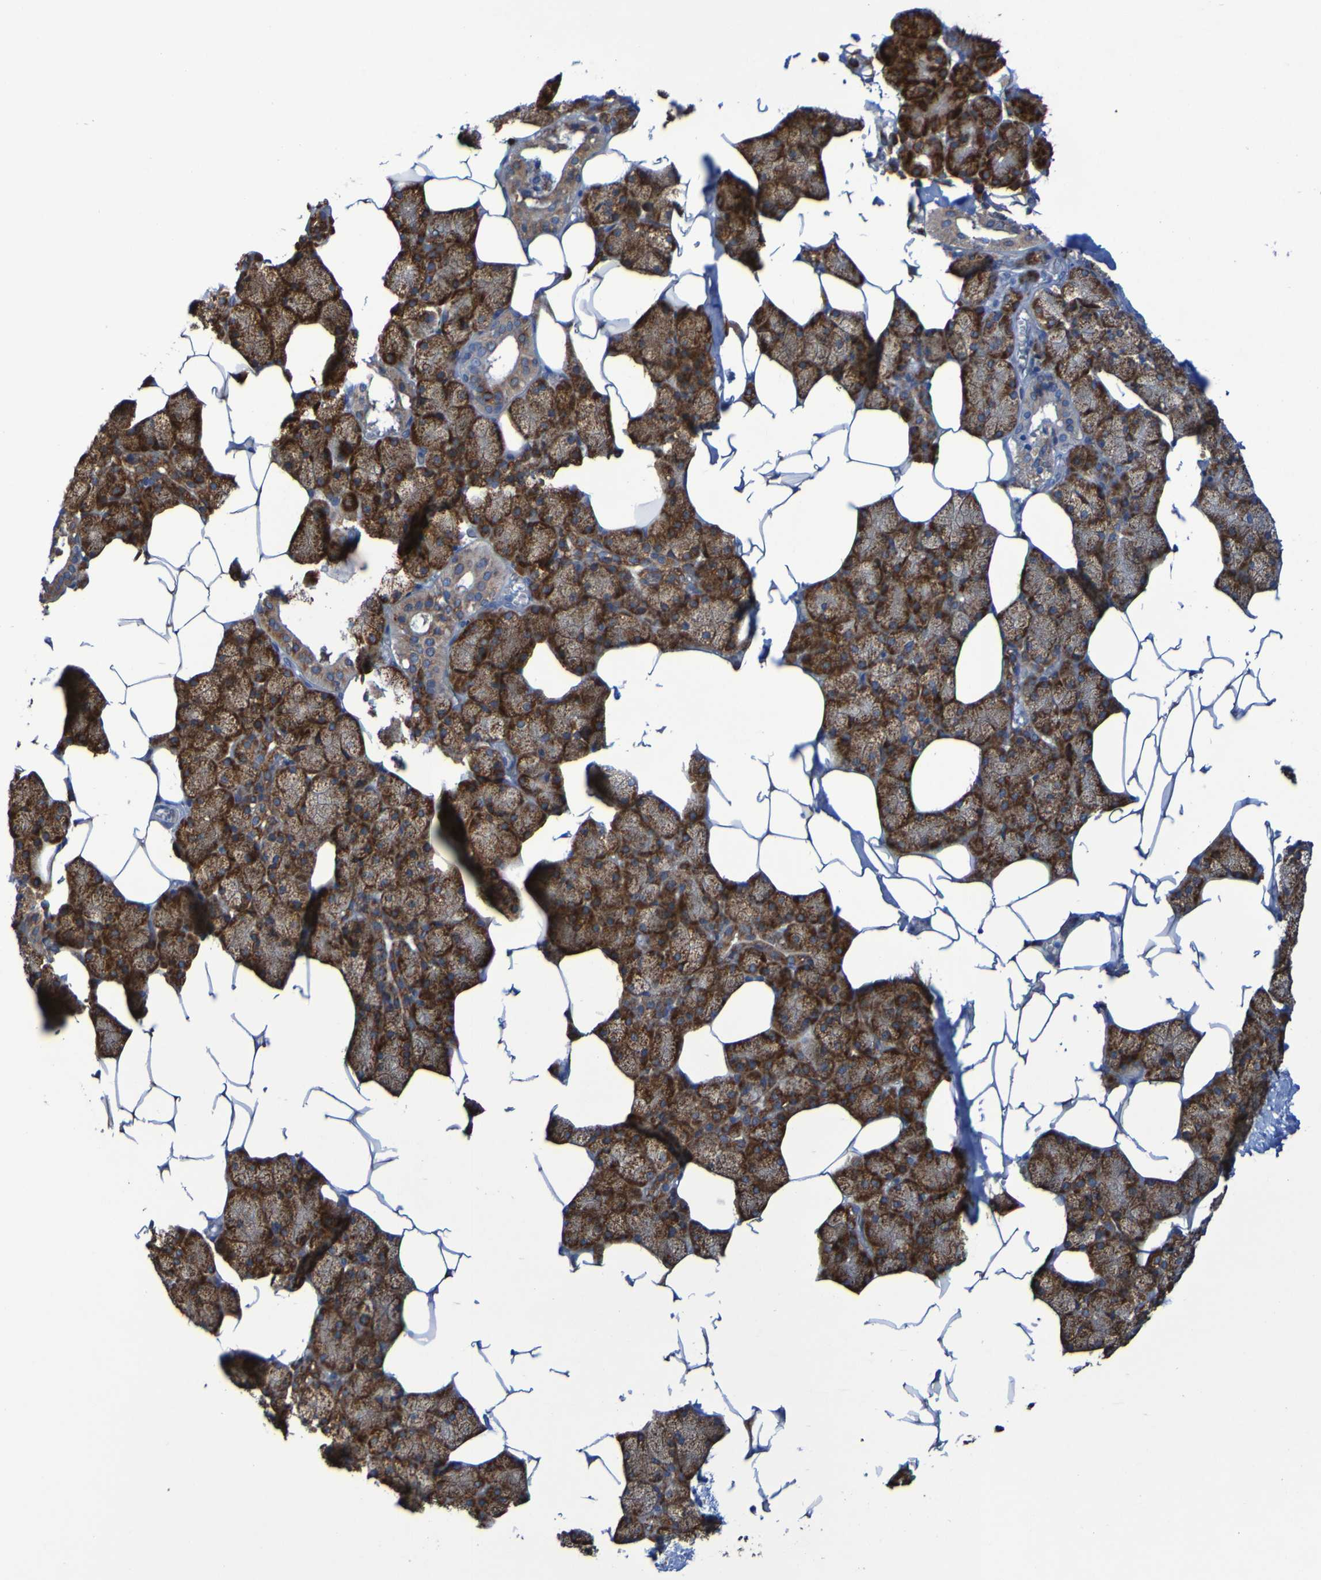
{"staining": {"intensity": "strong", "quantity": ">75%", "location": "cytoplasmic/membranous"}, "tissue": "salivary gland", "cell_type": "Glandular cells", "image_type": "normal", "snomed": [{"axis": "morphology", "description": "Normal tissue, NOS"}, {"axis": "topography", "description": "Salivary gland"}], "caption": "A photomicrograph of human salivary gland stained for a protein shows strong cytoplasmic/membranous brown staining in glandular cells.", "gene": "FKBP3", "patient": {"sex": "male", "age": 62}}